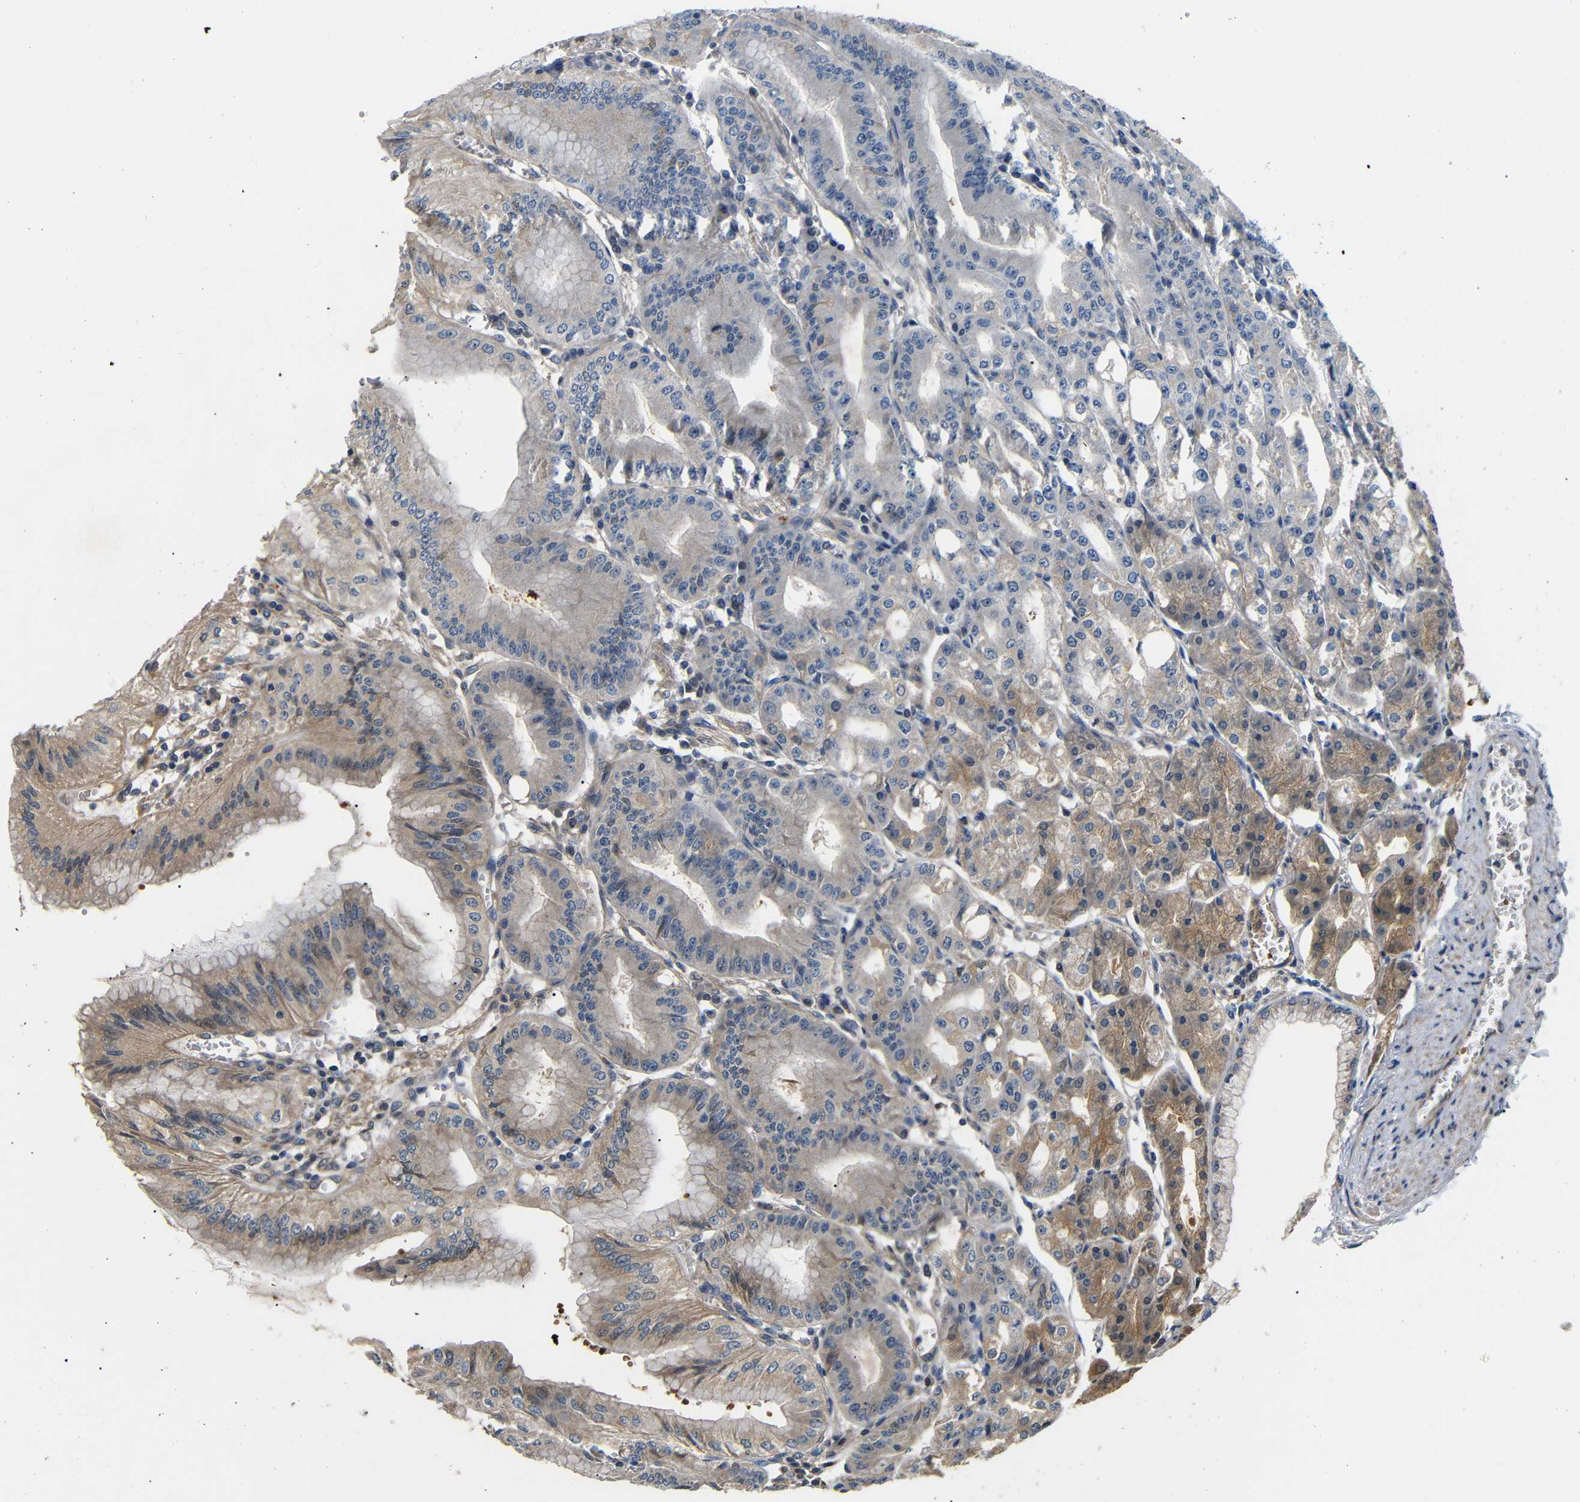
{"staining": {"intensity": "moderate", "quantity": "25%-75%", "location": "cytoplasmic/membranous"}, "tissue": "stomach", "cell_type": "Glandular cells", "image_type": "normal", "snomed": [{"axis": "morphology", "description": "Normal tissue, NOS"}, {"axis": "topography", "description": "Stomach, lower"}], "caption": "Immunohistochemical staining of normal stomach displays moderate cytoplasmic/membranous protein positivity in approximately 25%-75% of glandular cells.", "gene": "DDR1", "patient": {"sex": "male", "age": 71}}